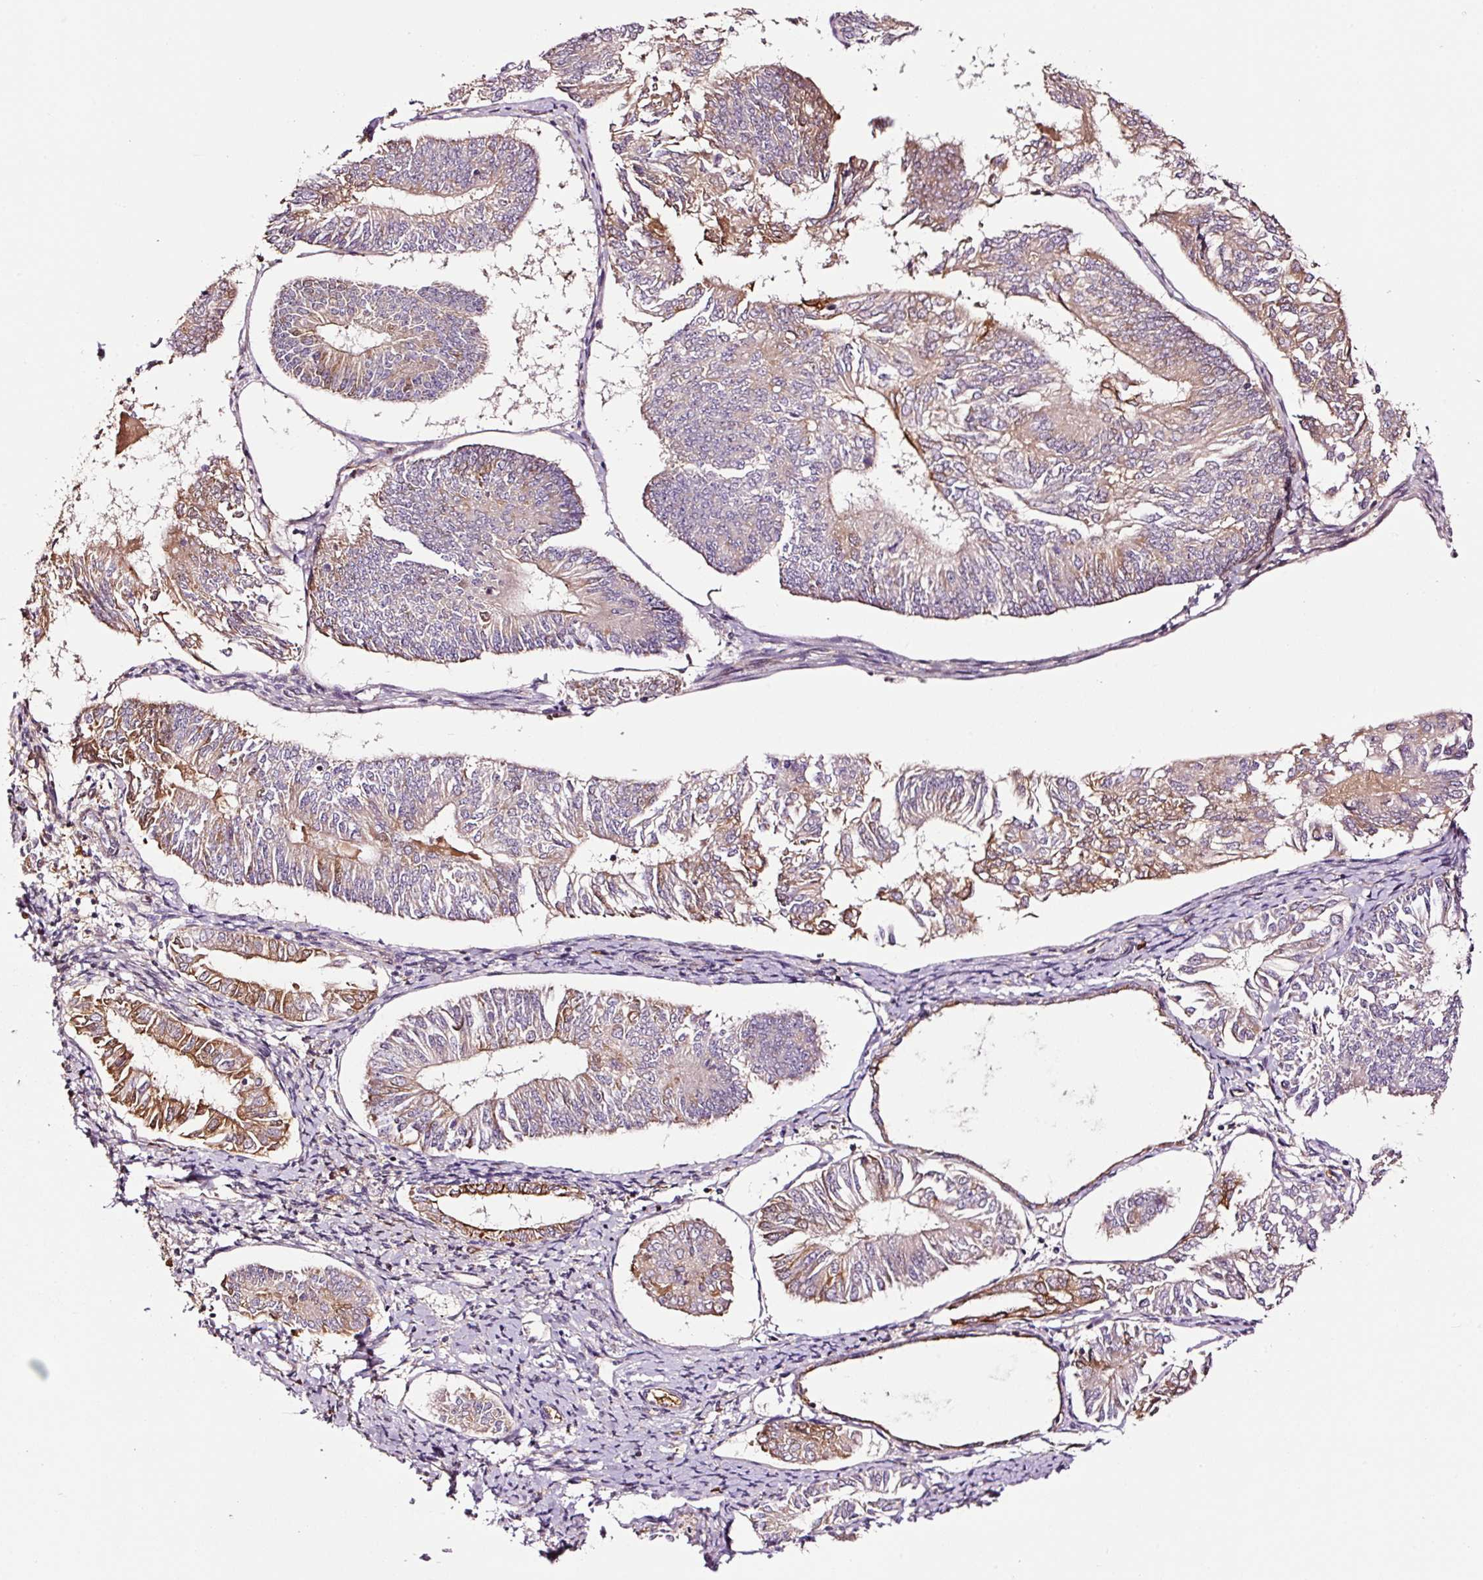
{"staining": {"intensity": "moderate", "quantity": "<25%", "location": "cytoplasmic/membranous"}, "tissue": "endometrial cancer", "cell_type": "Tumor cells", "image_type": "cancer", "snomed": [{"axis": "morphology", "description": "Adenocarcinoma, NOS"}, {"axis": "topography", "description": "Endometrium"}], "caption": "Moderate cytoplasmic/membranous protein positivity is seen in about <25% of tumor cells in endometrial adenocarcinoma.", "gene": "PGLYRP2", "patient": {"sex": "female", "age": 58}}